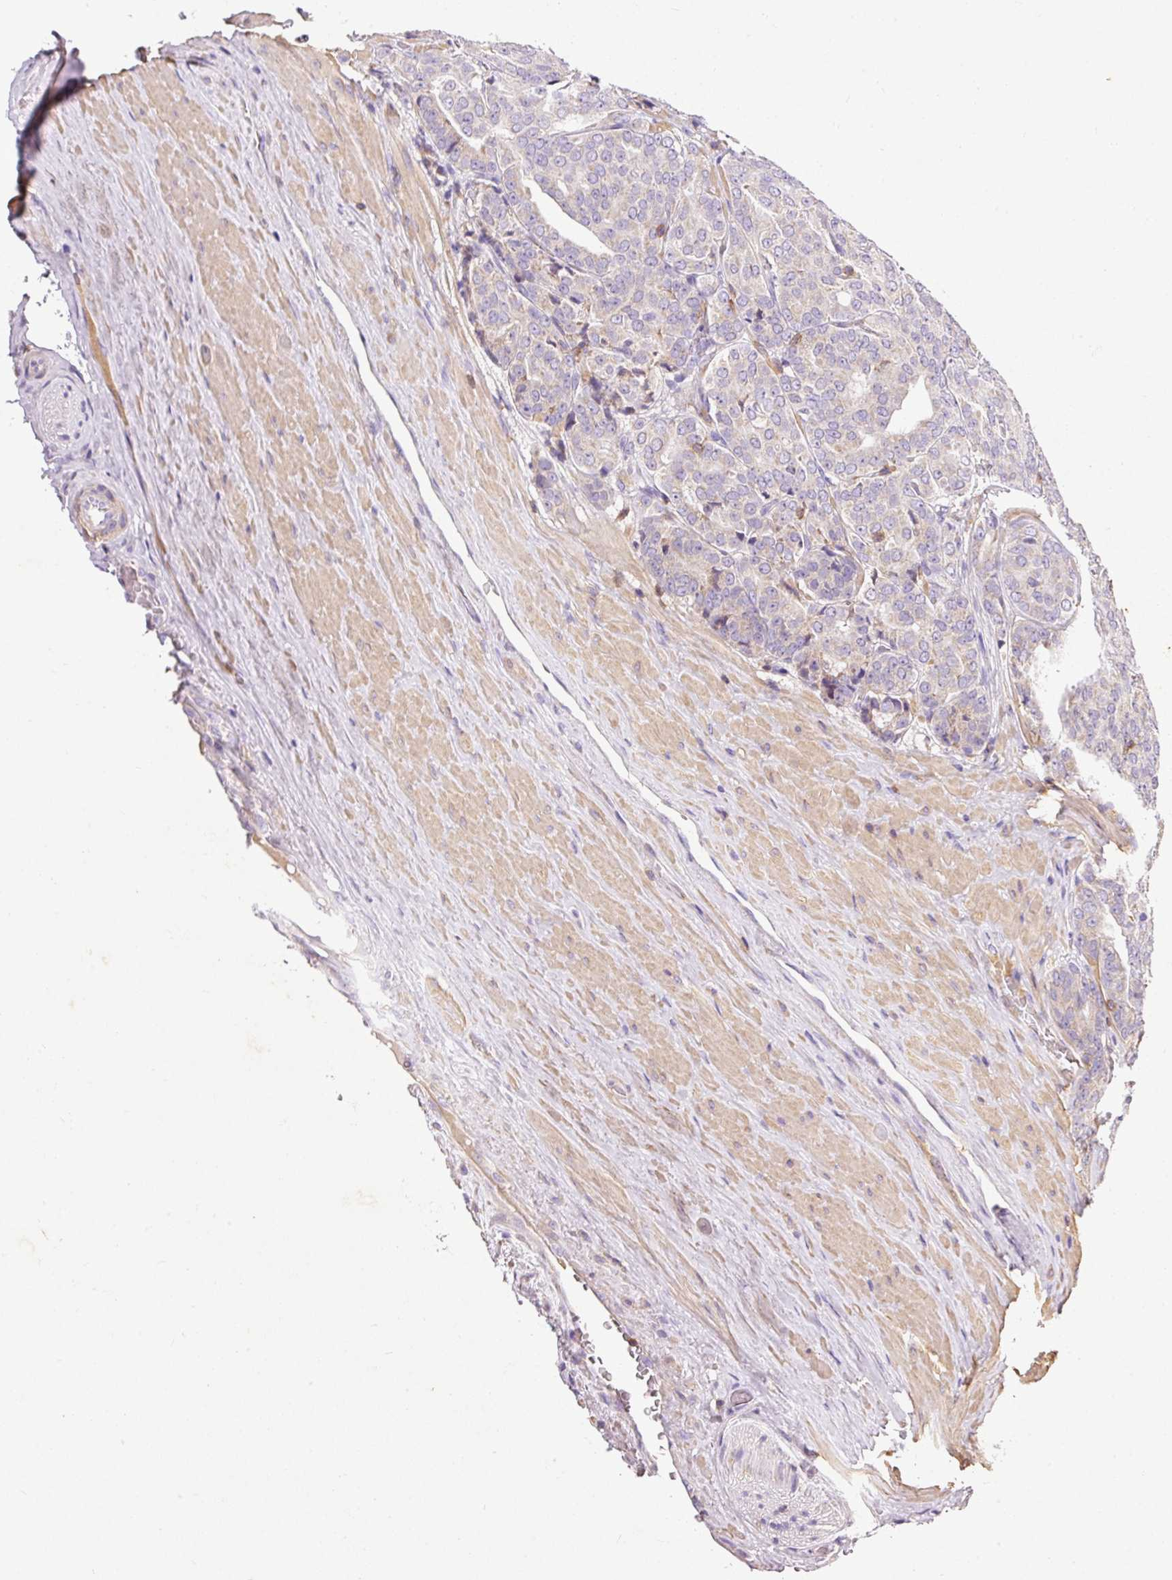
{"staining": {"intensity": "negative", "quantity": "none", "location": "none"}, "tissue": "prostate cancer", "cell_type": "Tumor cells", "image_type": "cancer", "snomed": [{"axis": "morphology", "description": "Adenocarcinoma, High grade"}, {"axis": "topography", "description": "Prostate"}], "caption": "Image shows no significant protein positivity in tumor cells of prostate cancer.", "gene": "IMMT", "patient": {"sex": "male", "age": 68}}